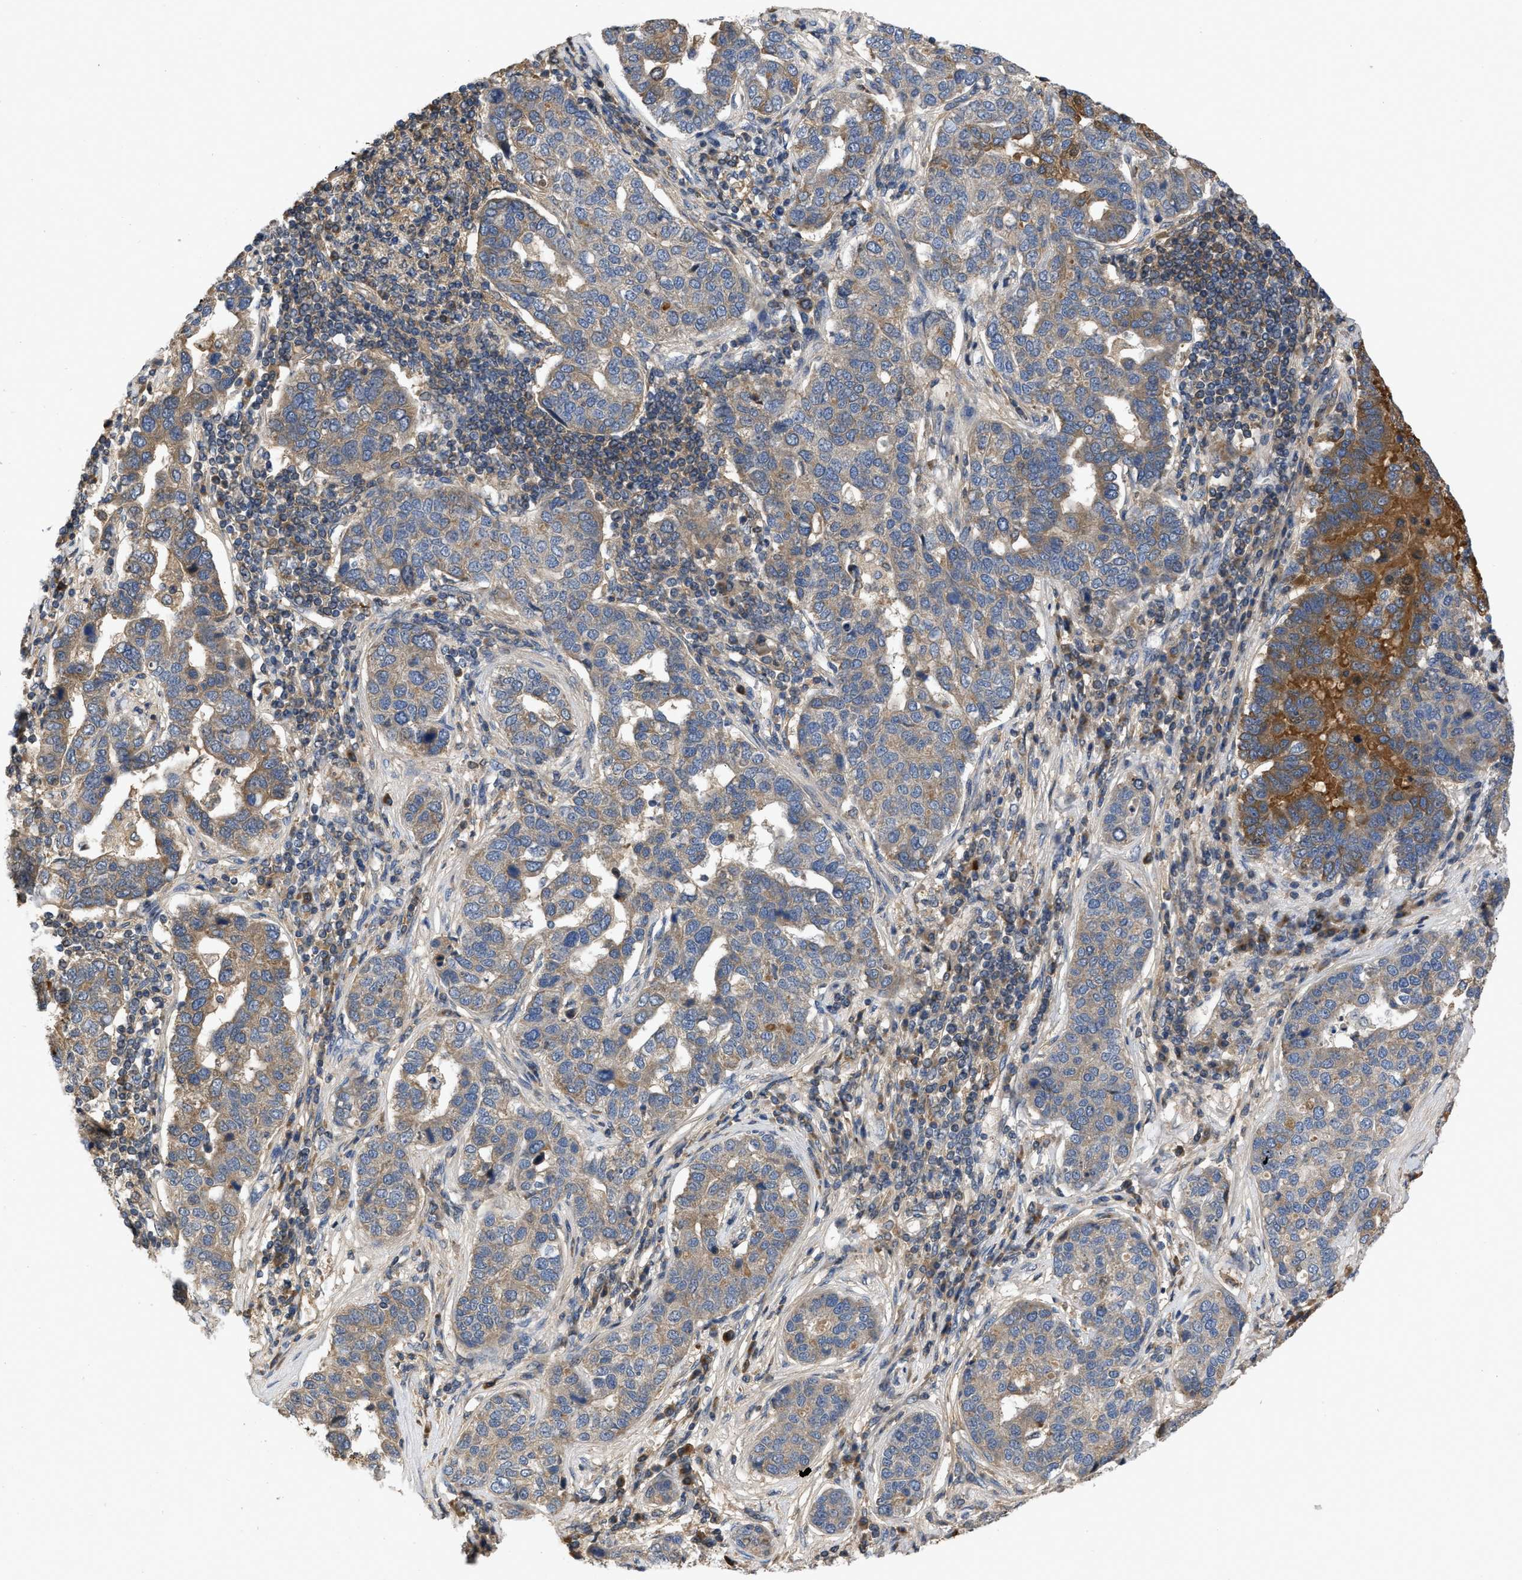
{"staining": {"intensity": "moderate", "quantity": ">75%", "location": "cytoplasmic/membranous"}, "tissue": "pancreatic cancer", "cell_type": "Tumor cells", "image_type": "cancer", "snomed": [{"axis": "morphology", "description": "Adenocarcinoma, NOS"}, {"axis": "topography", "description": "Pancreas"}], "caption": "A medium amount of moderate cytoplasmic/membranous staining is present in about >75% of tumor cells in pancreatic cancer tissue.", "gene": "VPS4A", "patient": {"sex": "female", "age": 61}}